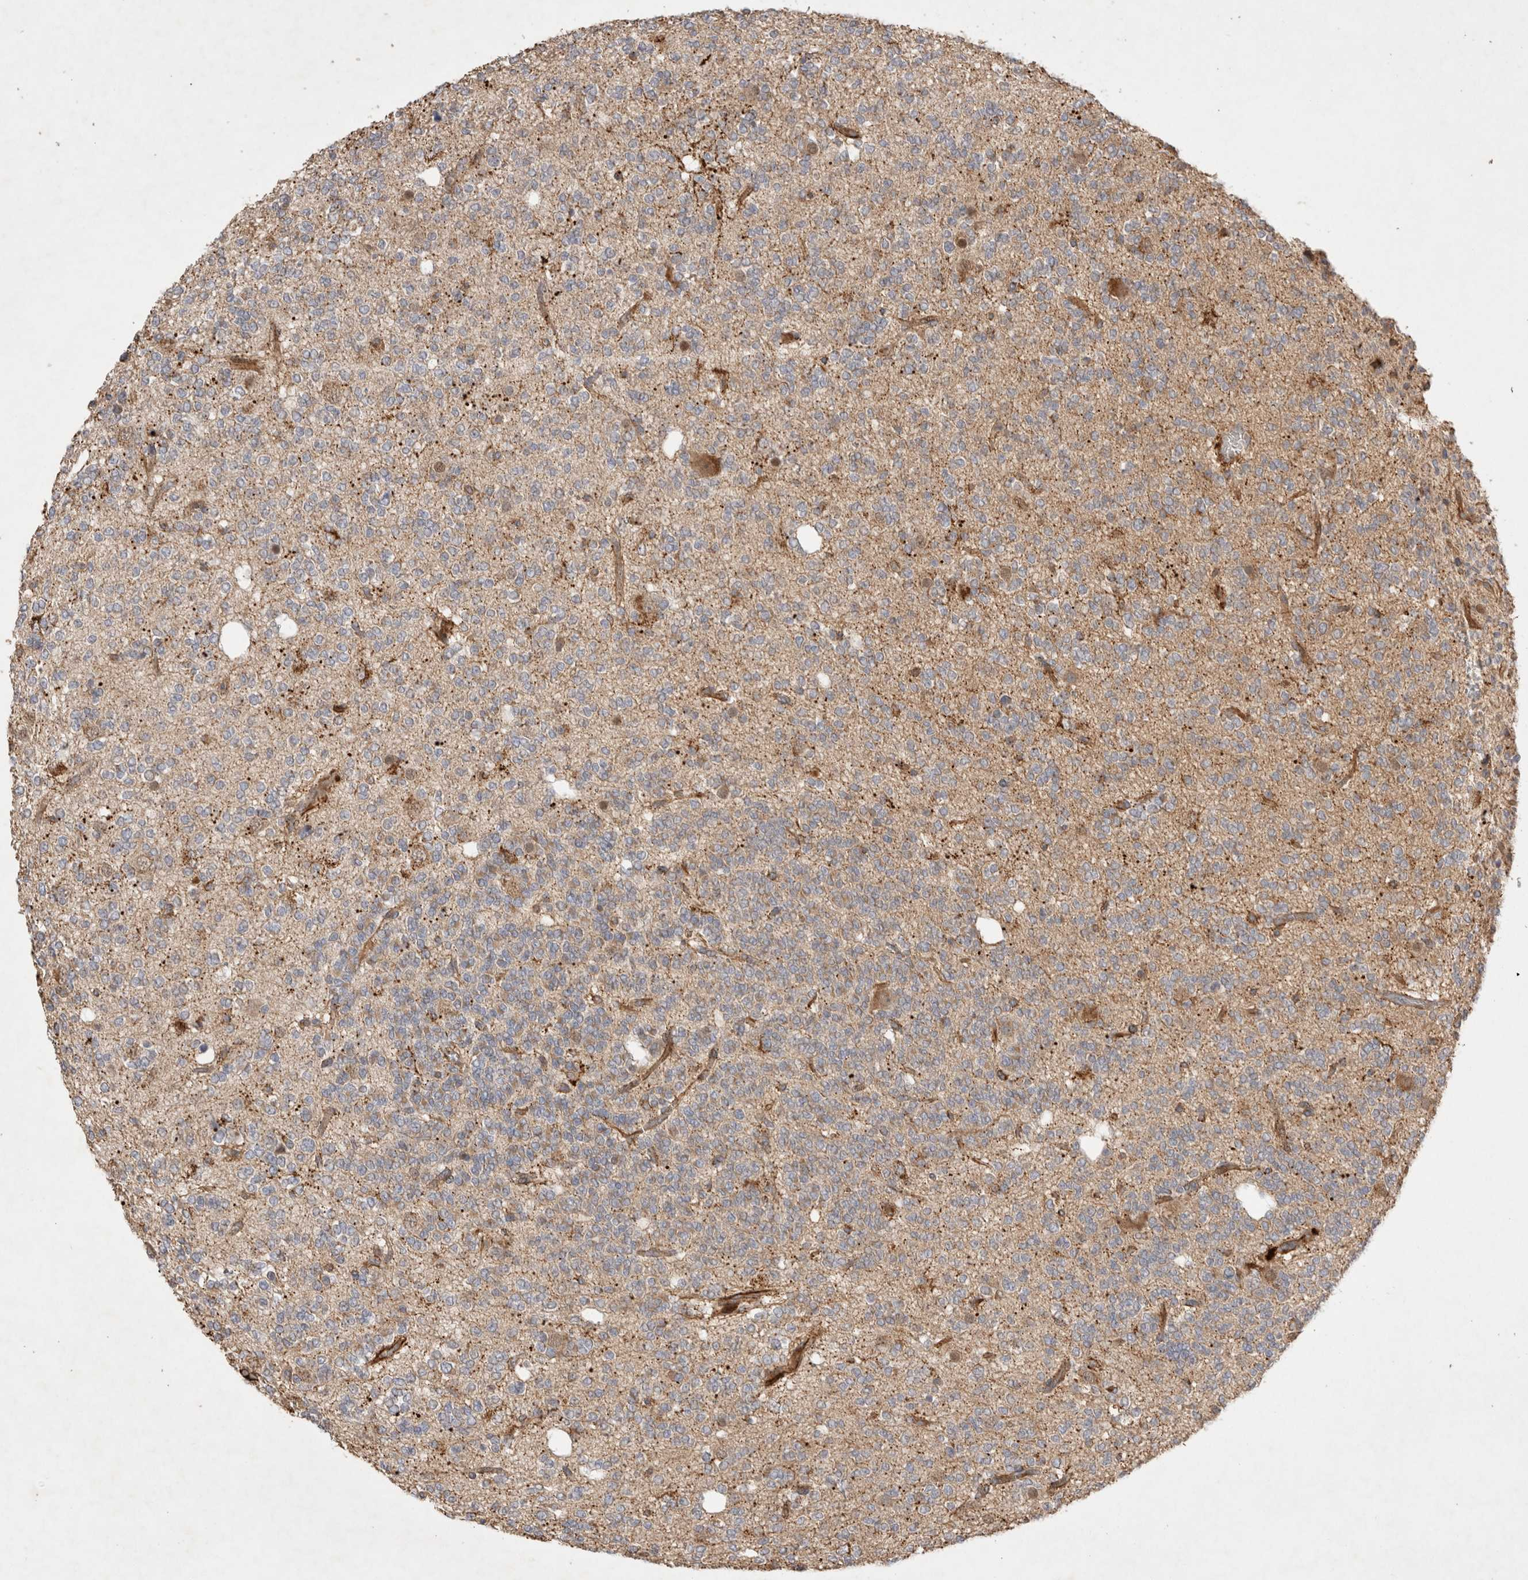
{"staining": {"intensity": "negative", "quantity": "none", "location": "none"}, "tissue": "glioma", "cell_type": "Tumor cells", "image_type": "cancer", "snomed": [{"axis": "morphology", "description": "Glioma, malignant, Low grade"}, {"axis": "topography", "description": "Brain"}], "caption": "This is an IHC photomicrograph of glioma. There is no staining in tumor cells.", "gene": "NMU", "patient": {"sex": "male", "age": 38}}